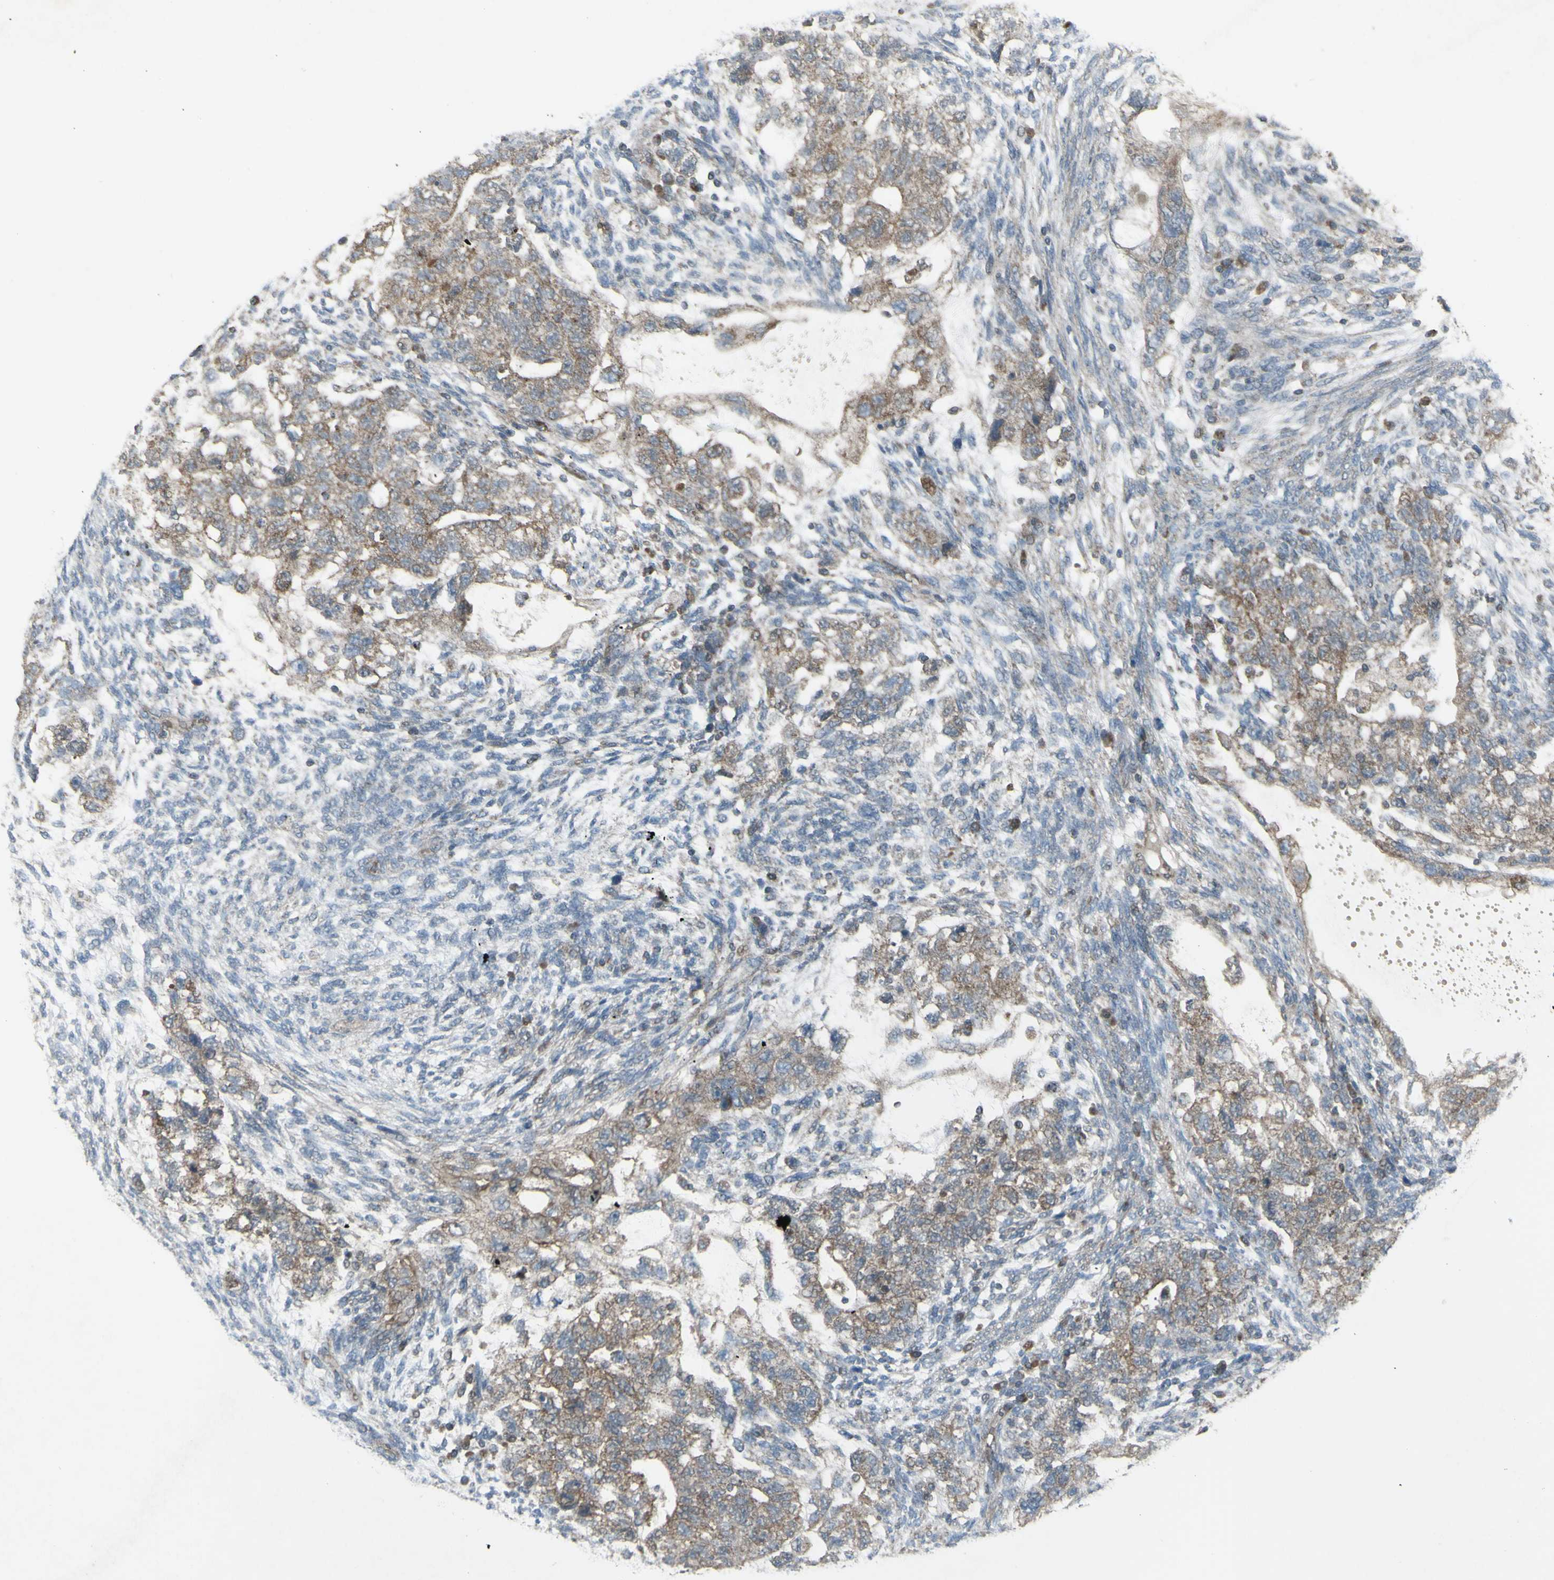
{"staining": {"intensity": "weak", "quantity": ">75%", "location": "cytoplasmic/membranous"}, "tissue": "testis cancer", "cell_type": "Tumor cells", "image_type": "cancer", "snomed": [{"axis": "morphology", "description": "Normal tissue, NOS"}, {"axis": "morphology", "description": "Carcinoma, Embryonal, NOS"}, {"axis": "topography", "description": "Testis"}], "caption": "Immunohistochemical staining of human testis cancer demonstrates low levels of weak cytoplasmic/membranous protein staining in about >75% of tumor cells. (Stains: DAB (3,3'-diaminobenzidine) in brown, nuclei in blue, Microscopy: brightfield microscopy at high magnification).", "gene": "SHC1", "patient": {"sex": "male", "age": 36}}